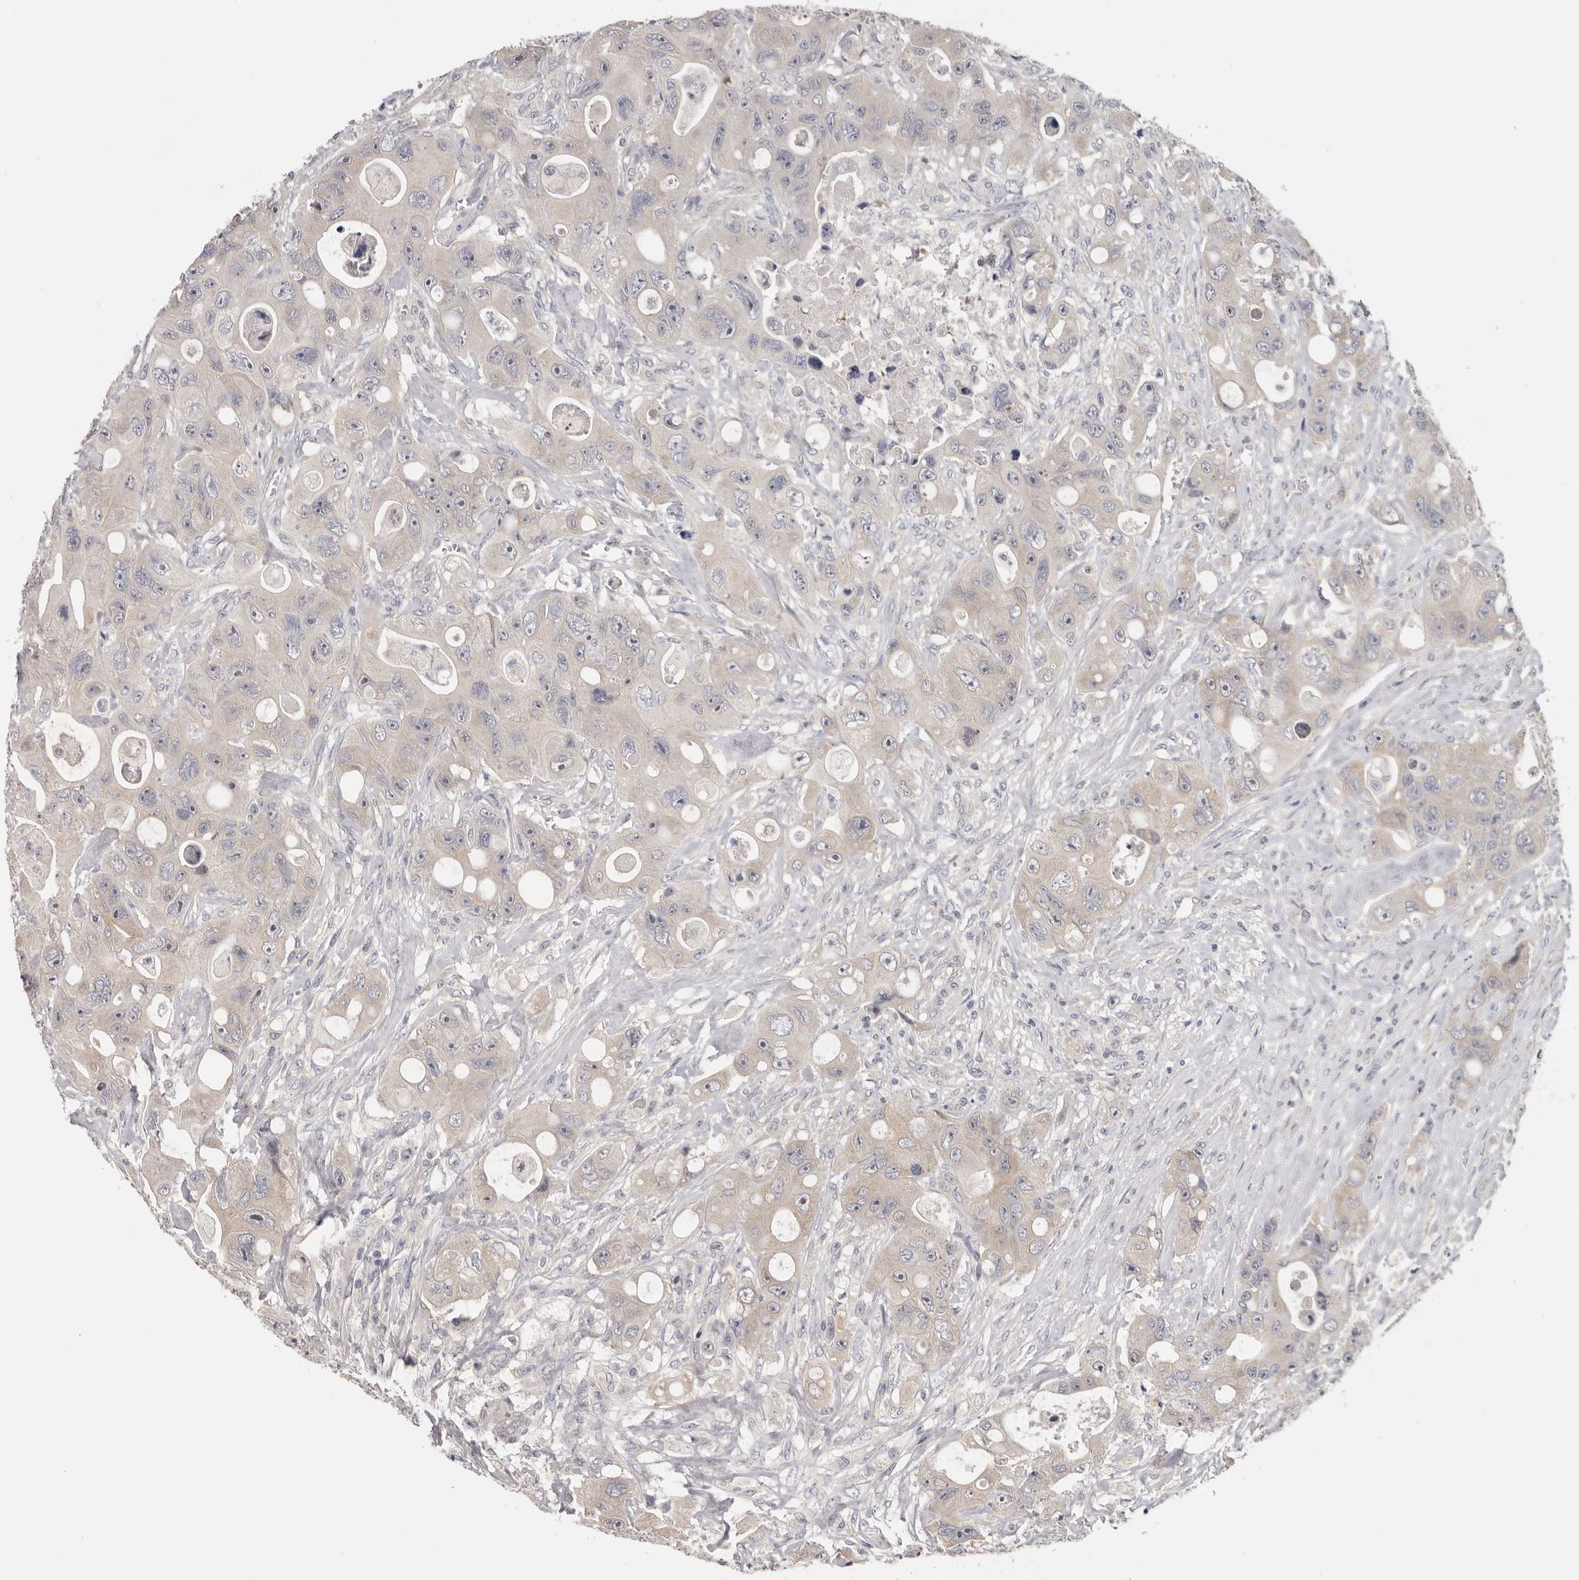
{"staining": {"intensity": "weak", "quantity": "<25%", "location": "cytoplasmic/membranous,nuclear"}, "tissue": "colorectal cancer", "cell_type": "Tumor cells", "image_type": "cancer", "snomed": [{"axis": "morphology", "description": "Adenocarcinoma, NOS"}, {"axis": "topography", "description": "Colon"}], "caption": "Tumor cells are negative for protein expression in human colorectal cancer. (DAB IHC visualized using brightfield microscopy, high magnification).", "gene": "KIF2B", "patient": {"sex": "female", "age": 46}}